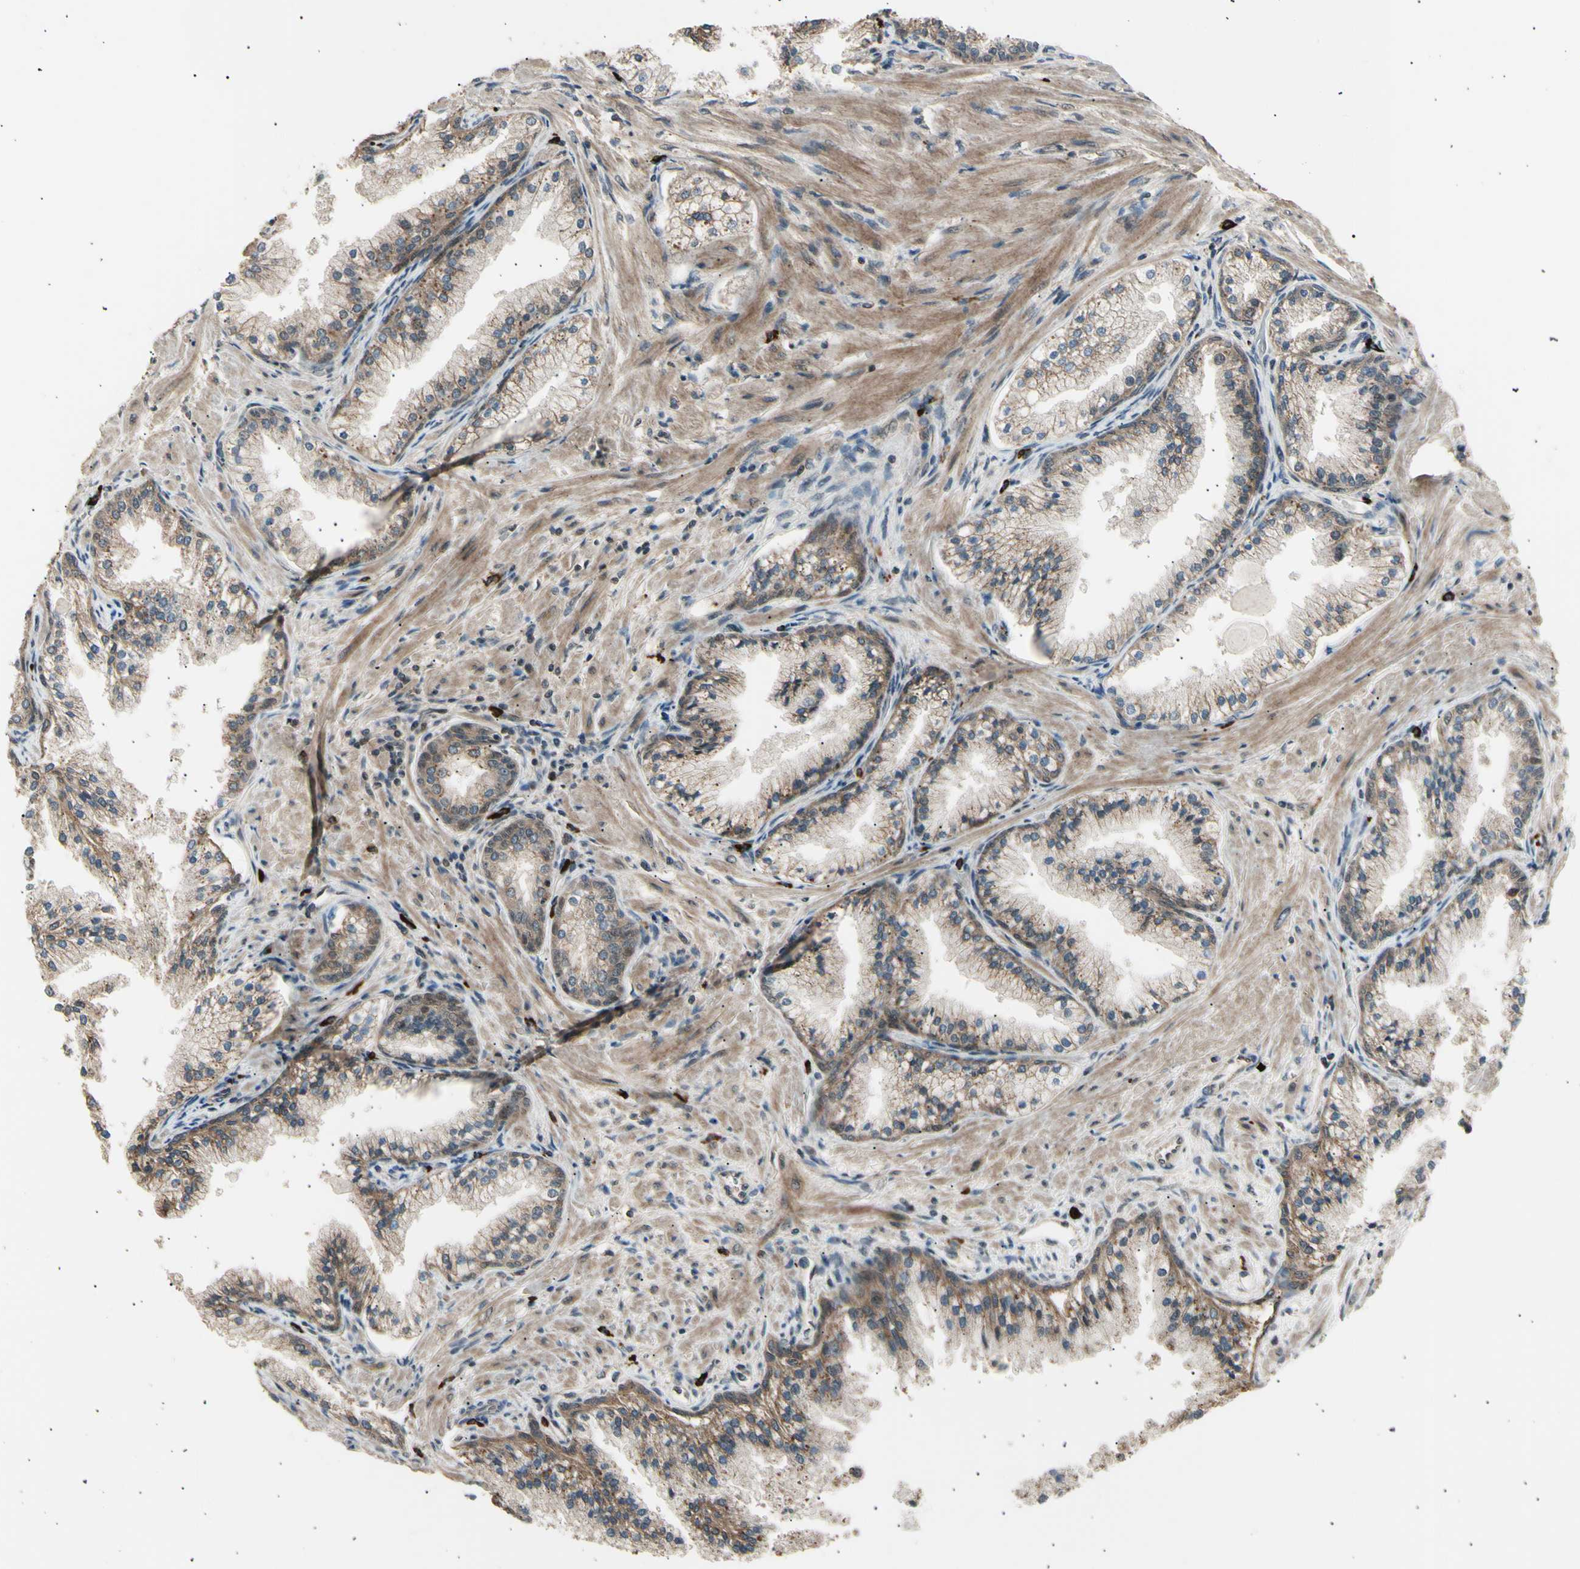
{"staining": {"intensity": "weak", "quantity": "25%-75%", "location": "cytoplasmic/membranous"}, "tissue": "prostate cancer", "cell_type": "Tumor cells", "image_type": "cancer", "snomed": [{"axis": "morphology", "description": "Adenocarcinoma, High grade"}, {"axis": "topography", "description": "Prostate"}], "caption": "DAB (3,3'-diaminobenzidine) immunohistochemical staining of human prostate cancer (adenocarcinoma (high-grade)) demonstrates weak cytoplasmic/membranous protein staining in approximately 25%-75% of tumor cells. The protein is shown in brown color, while the nuclei are stained blue.", "gene": "NUAK2", "patient": {"sex": "male", "age": 58}}